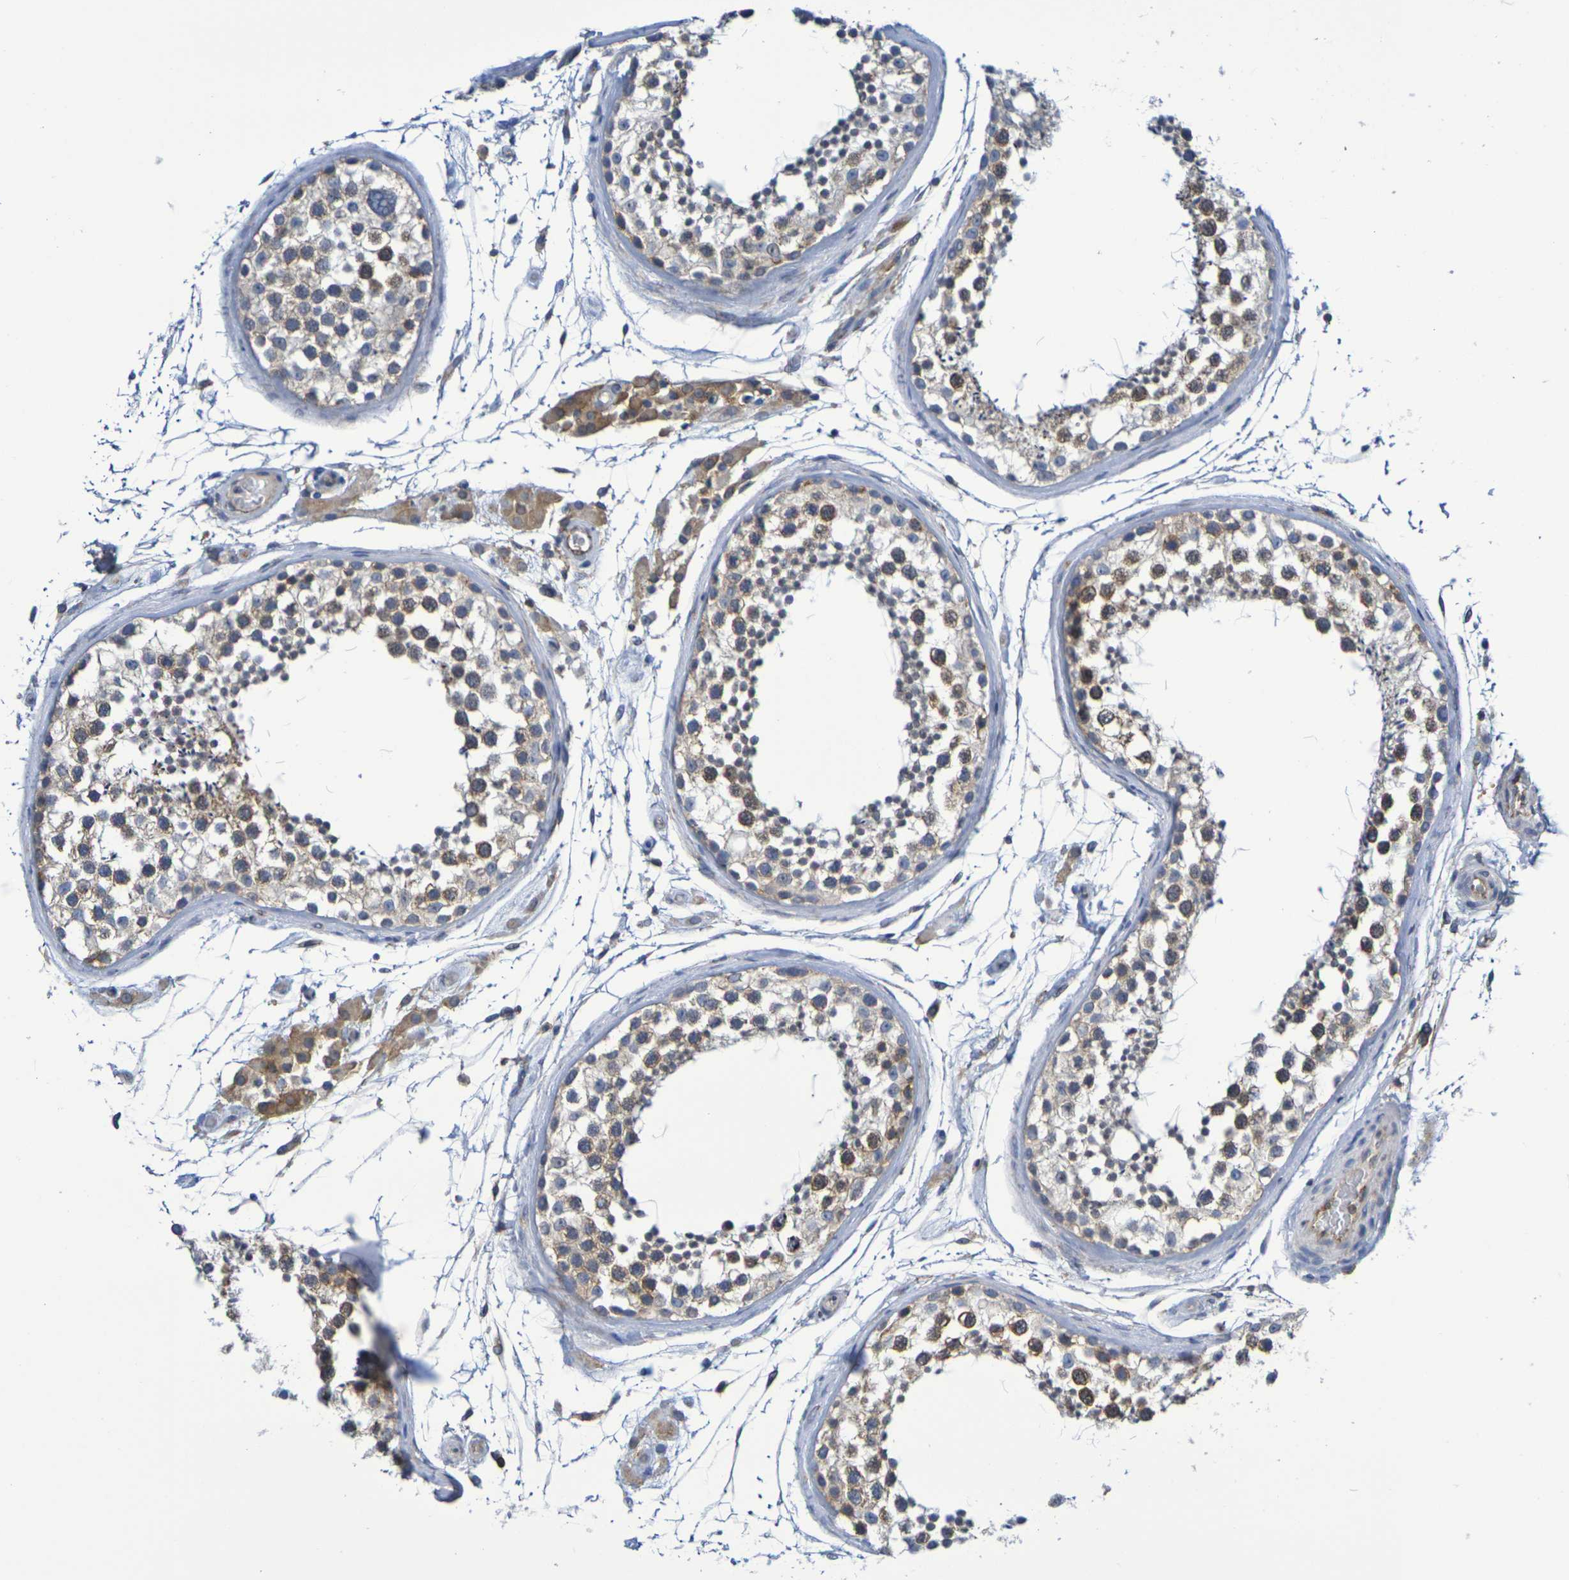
{"staining": {"intensity": "moderate", "quantity": "<25%", "location": "cytoplasmic/membranous,nuclear"}, "tissue": "testis", "cell_type": "Cells in seminiferous ducts", "image_type": "normal", "snomed": [{"axis": "morphology", "description": "Normal tissue, NOS"}, {"axis": "topography", "description": "Testis"}], "caption": "Immunohistochemical staining of benign human testis reveals <25% levels of moderate cytoplasmic/membranous,nuclear protein positivity in approximately <25% of cells in seminiferous ducts.", "gene": "CHRNB1", "patient": {"sex": "male", "age": 46}}